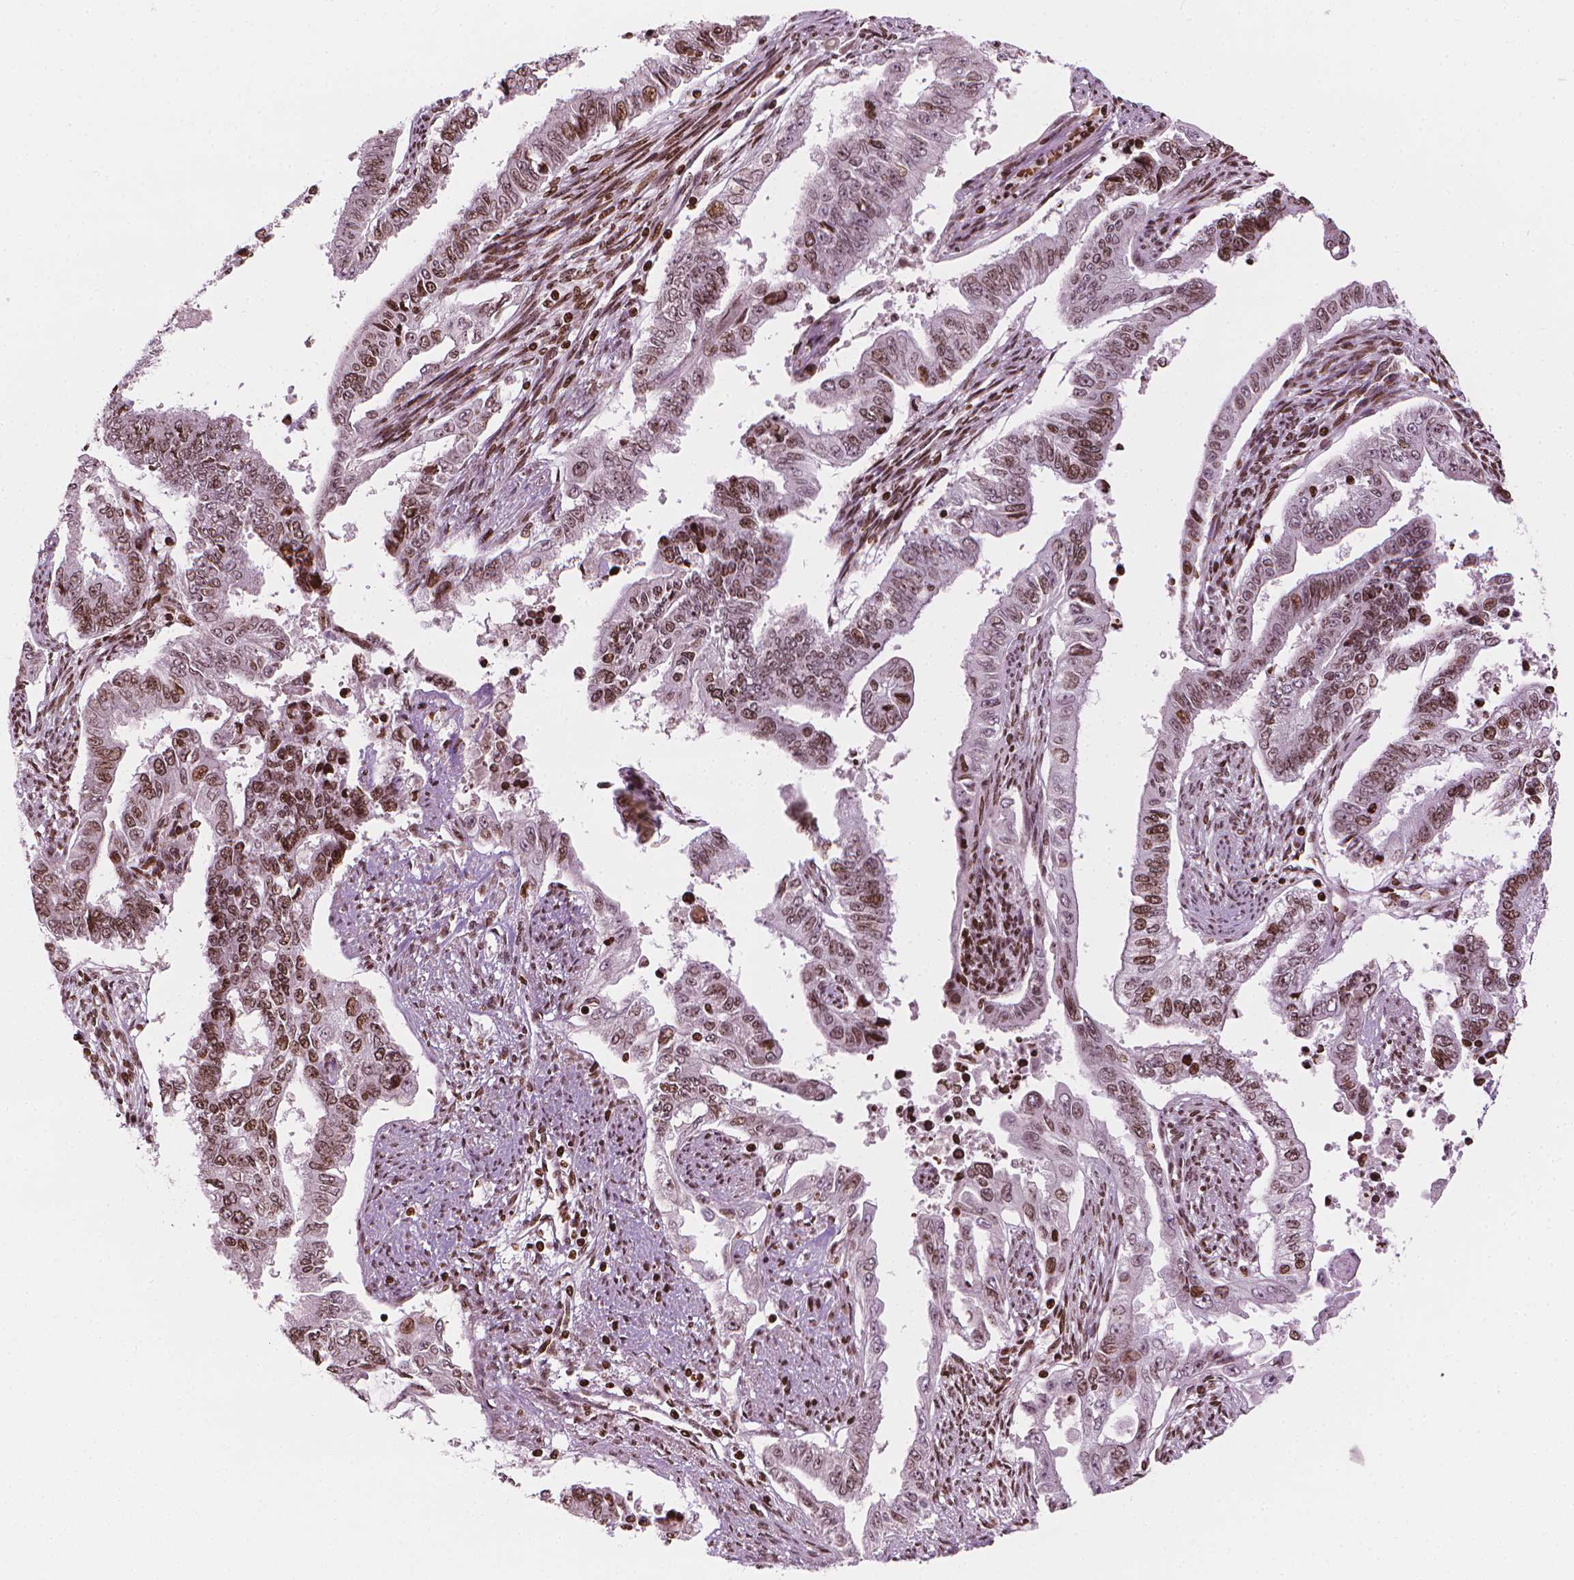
{"staining": {"intensity": "moderate", "quantity": ">75%", "location": "nuclear"}, "tissue": "endometrial cancer", "cell_type": "Tumor cells", "image_type": "cancer", "snomed": [{"axis": "morphology", "description": "Adenocarcinoma, NOS"}, {"axis": "topography", "description": "Uterus"}], "caption": "Immunohistochemistry micrograph of neoplastic tissue: human endometrial cancer (adenocarcinoma) stained using immunohistochemistry exhibits medium levels of moderate protein expression localized specifically in the nuclear of tumor cells, appearing as a nuclear brown color.", "gene": "PIP4K2A", "patient": {"sex": "female", "age": 59}}